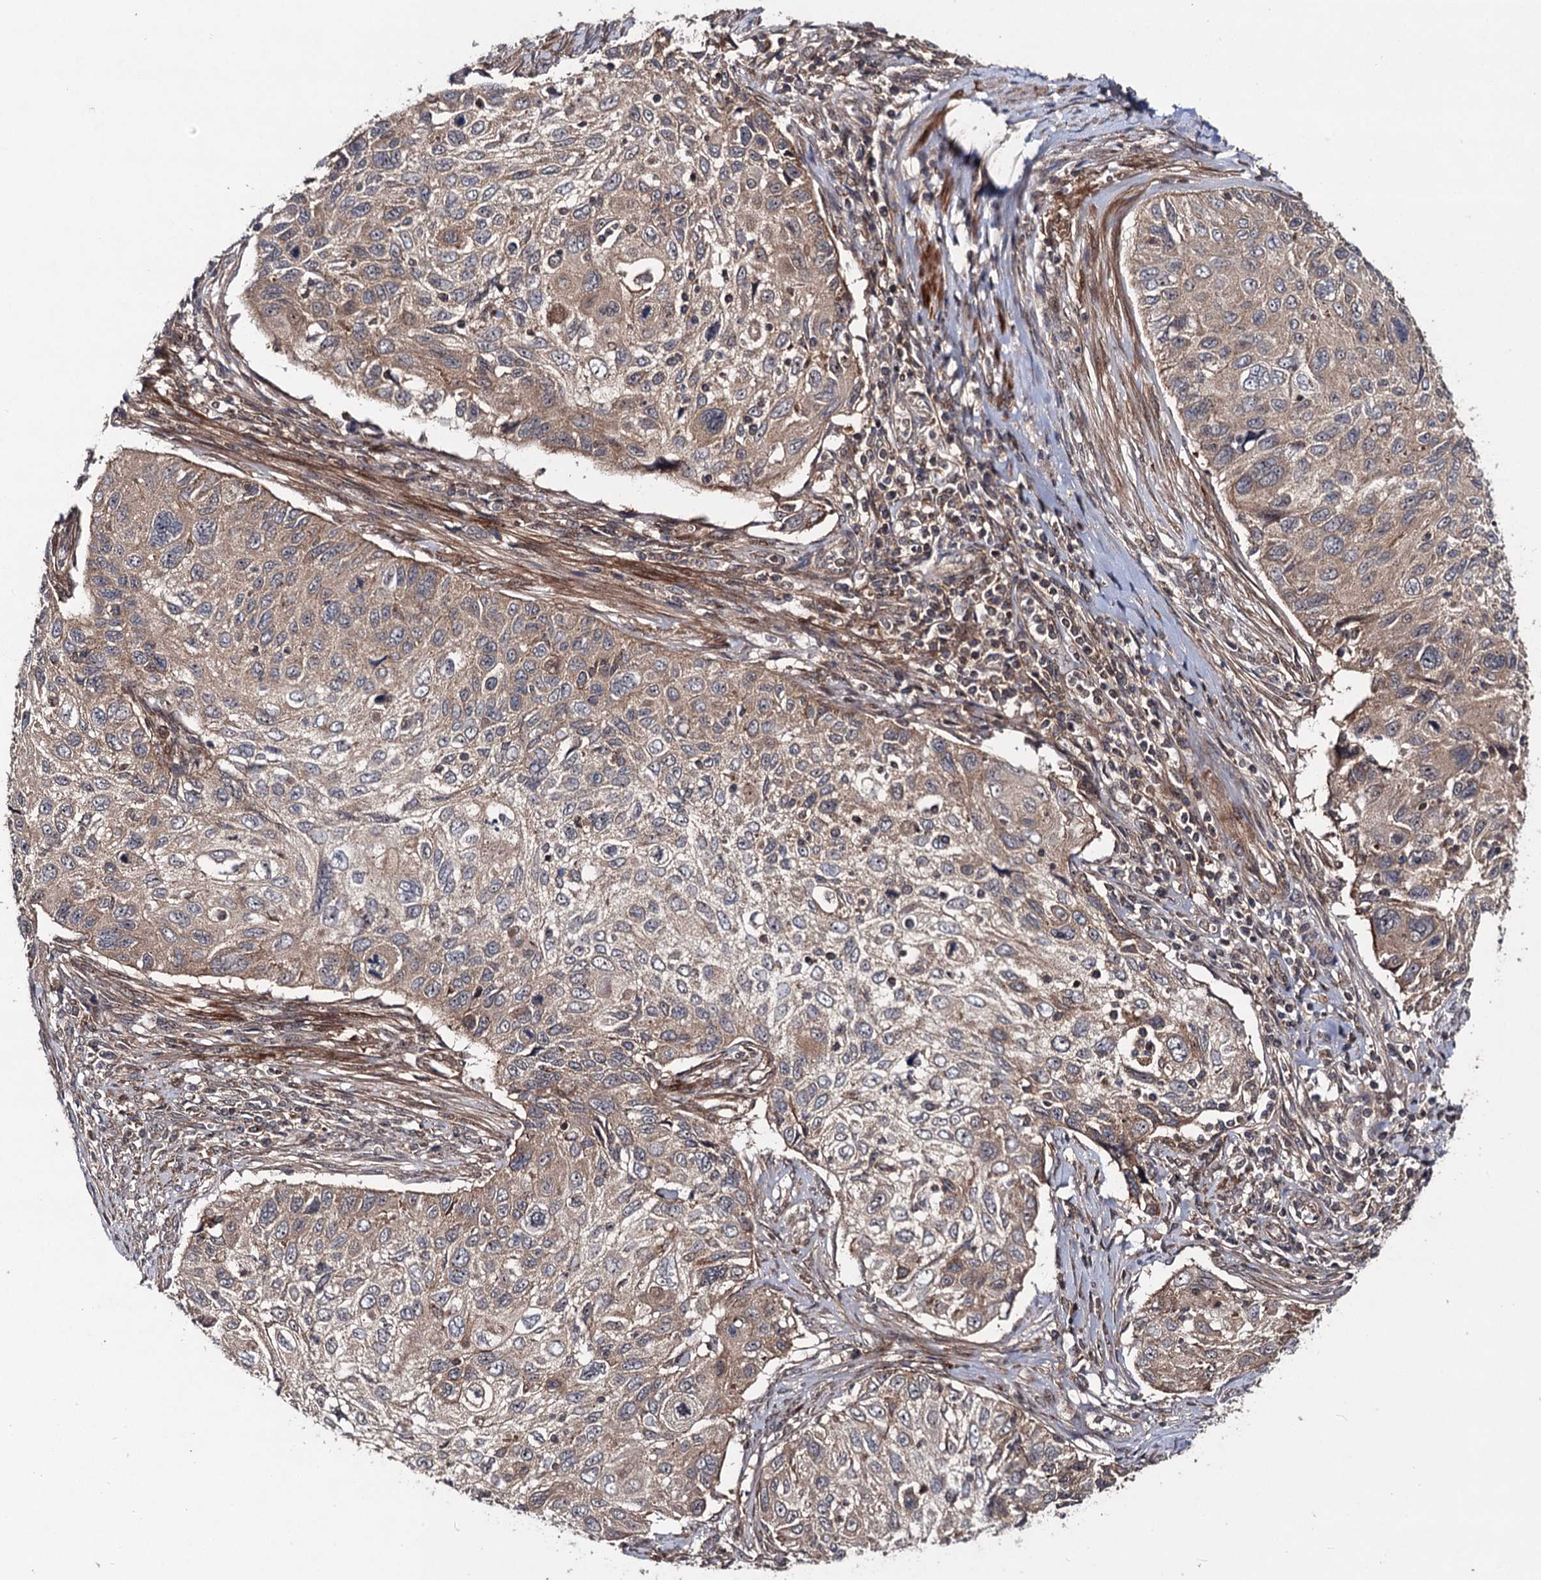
{"staining": {"intensity": "moderate", "quantity": ">75%", "location": "cytoplasmic/membranous"}, "tissue": "cervical cancer", "cell_type": "Tumor cells", "image_type": "cancer", "snomed": [{"axis": "morphology", "description": "Squamous cell carcinoma, NOS"}, {"axis": "topography", "description": "Cervix"}], "caption": "Immunohistochemistry (IHC) micrograph of human cervical cancer stained for a protein (brown), which exhibits medium levels of moderate cytoplasmic/membranous expression in about >75% of tumor cells.", "gene": "KXD1", "patient": {"sex": "female", "age": 70}}